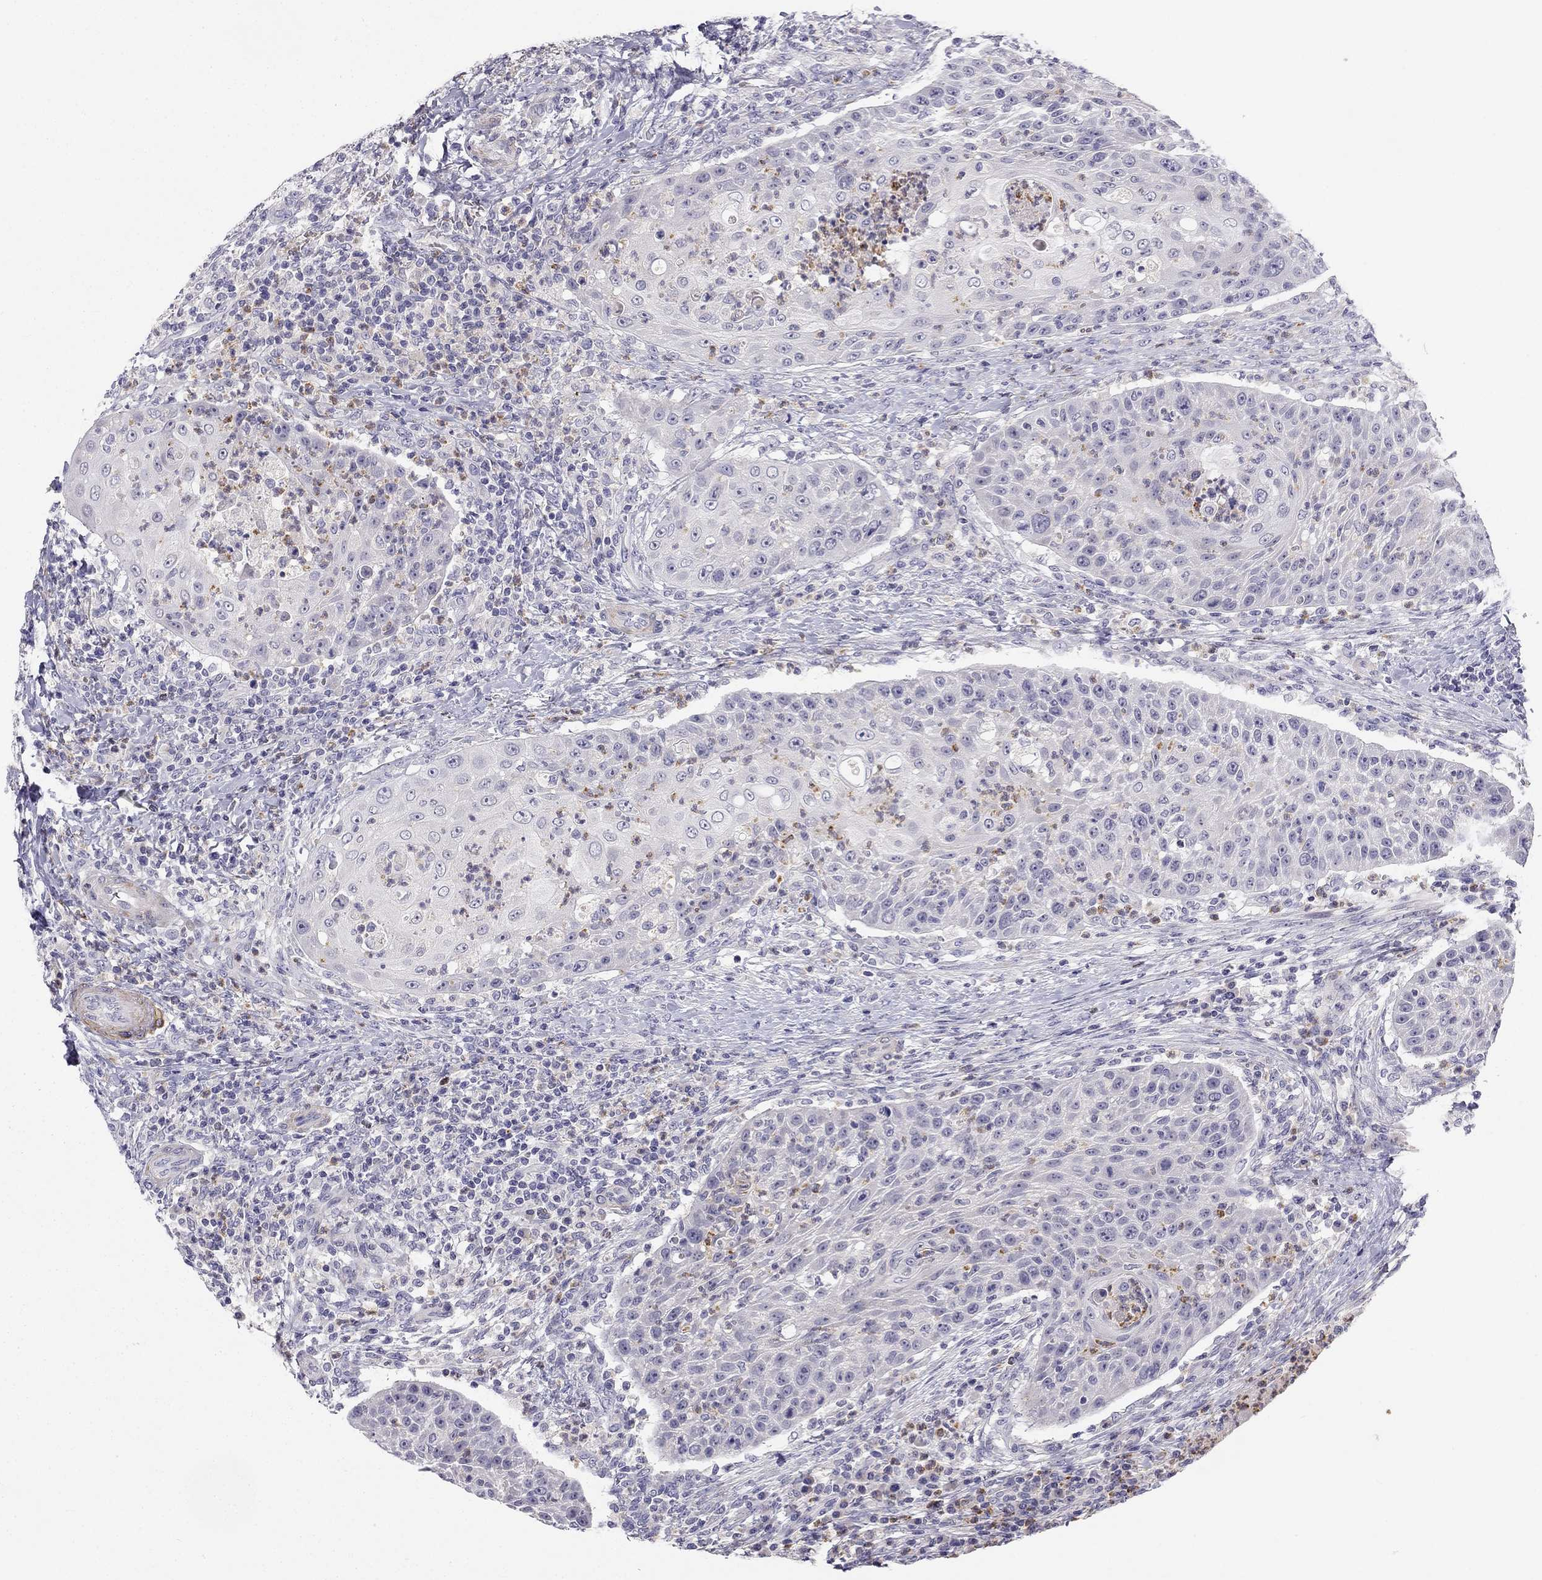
{"staining": {"intensity": "negative", "quantity": "none", "location": "none"}, "tissue": "head and neck cancer", "cell_type": "Tumor cells", "image_type": "cancer", "snomed": [{"axis": "morphology", "description": "Squamous cell carcinoma, NOS"}, {"axis": "topography", "description": "Head-Neck"}], "caption": "Immunohistochemistry of human head and neck cancer reveals no expression in tumor cells.", "gene": "C16orf89", "patient": {"sex": "male", "age": 69}}